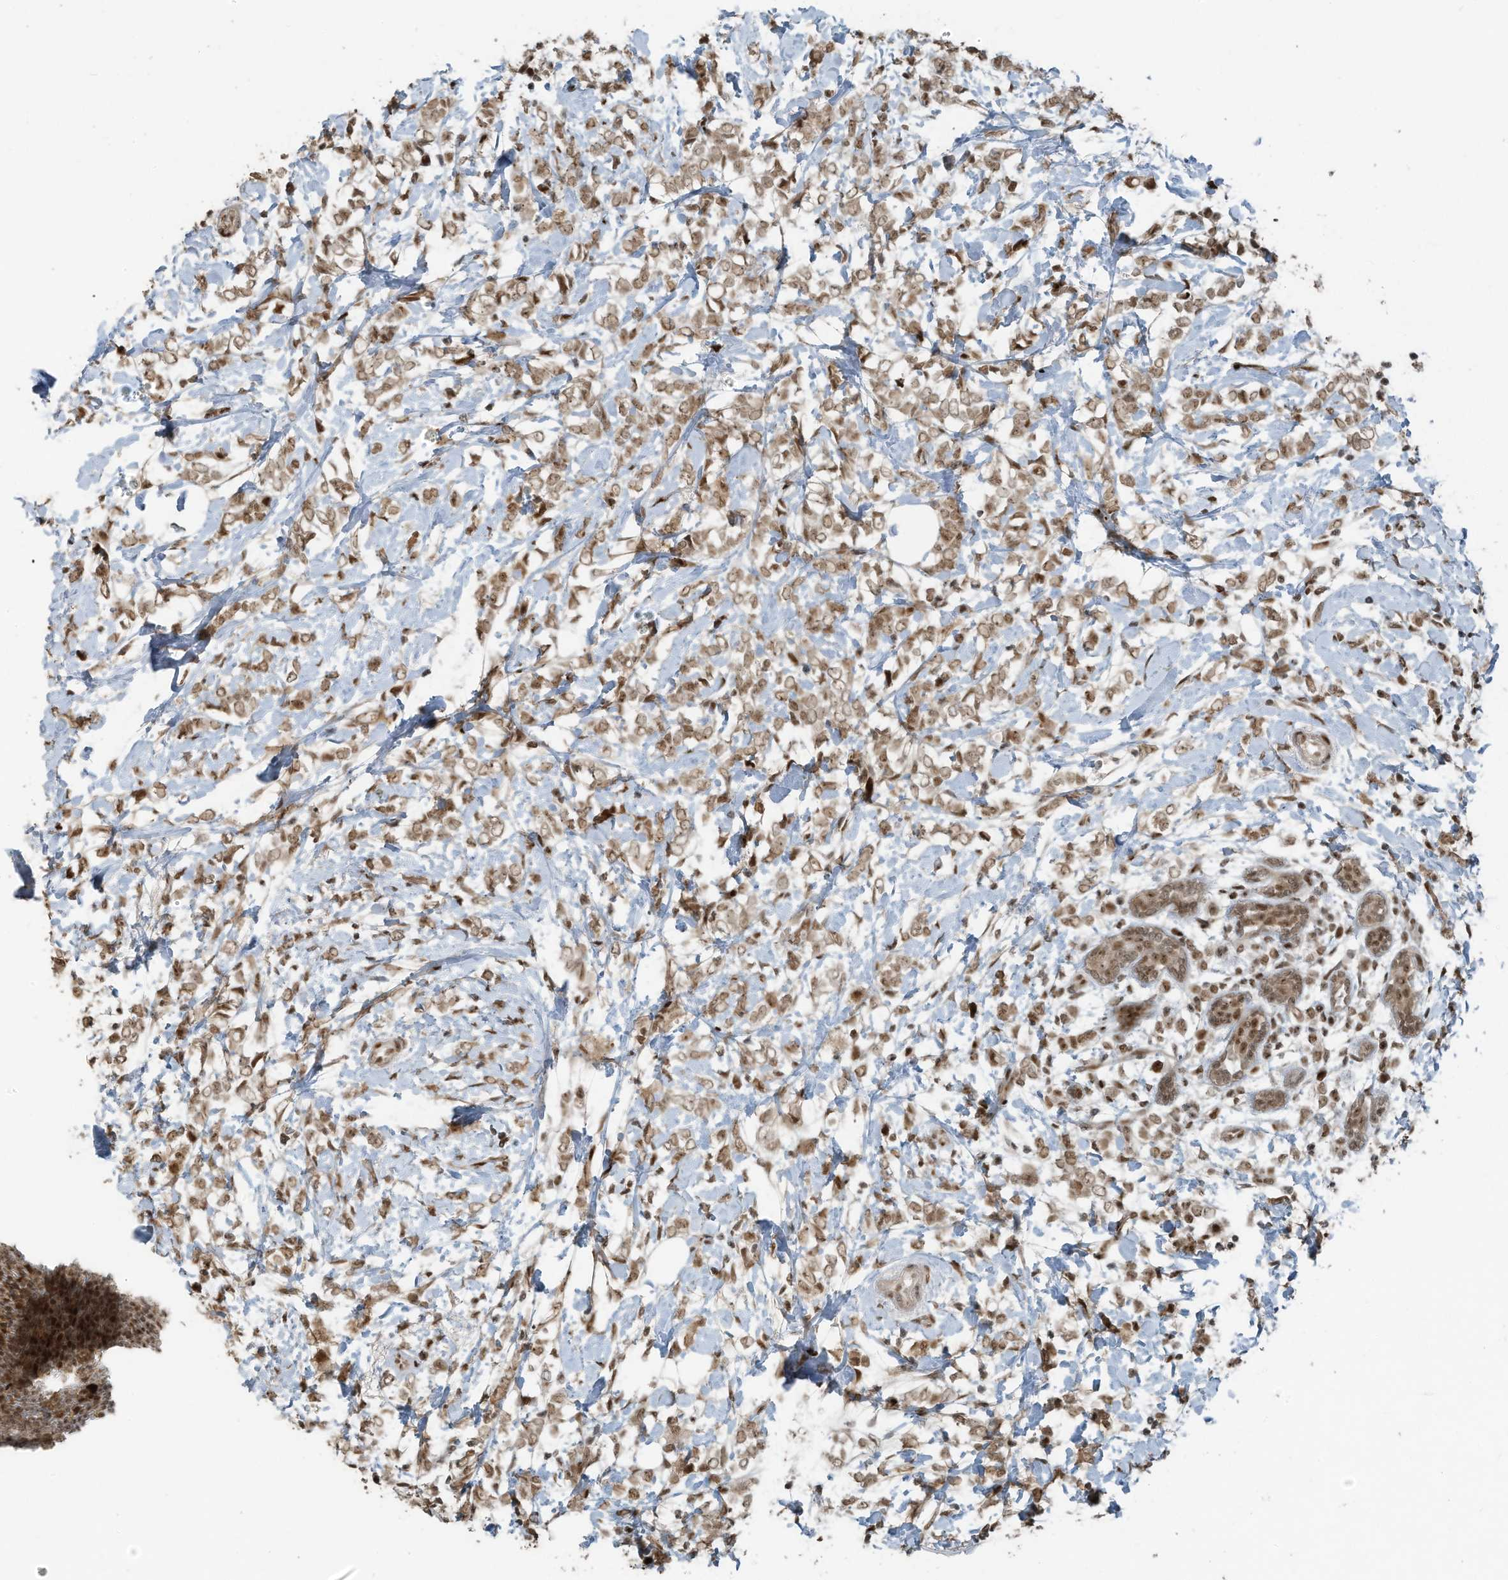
{"staining": {"intensity": "moderate", "quantity": ">75%", "location": "nuclear"}, "tissue": "breast cancer", "cell_type": "Tumor cells", "image_type": "cancer", "snomed": [{"axis": "morphology", "description": "Normal tissue, NOS"}, {"axis": "morphology", "description": "Lobular carcinoma"}, {"axis": "topography", "description": "Breast"}], "caption": "The photomicrograph displays staining of breast cancer, revealing moderate nuclear protein positivity (brown color) within tumor cells.", "gene": "PCNP", "patient": {"sex": "female", "age": 47}}